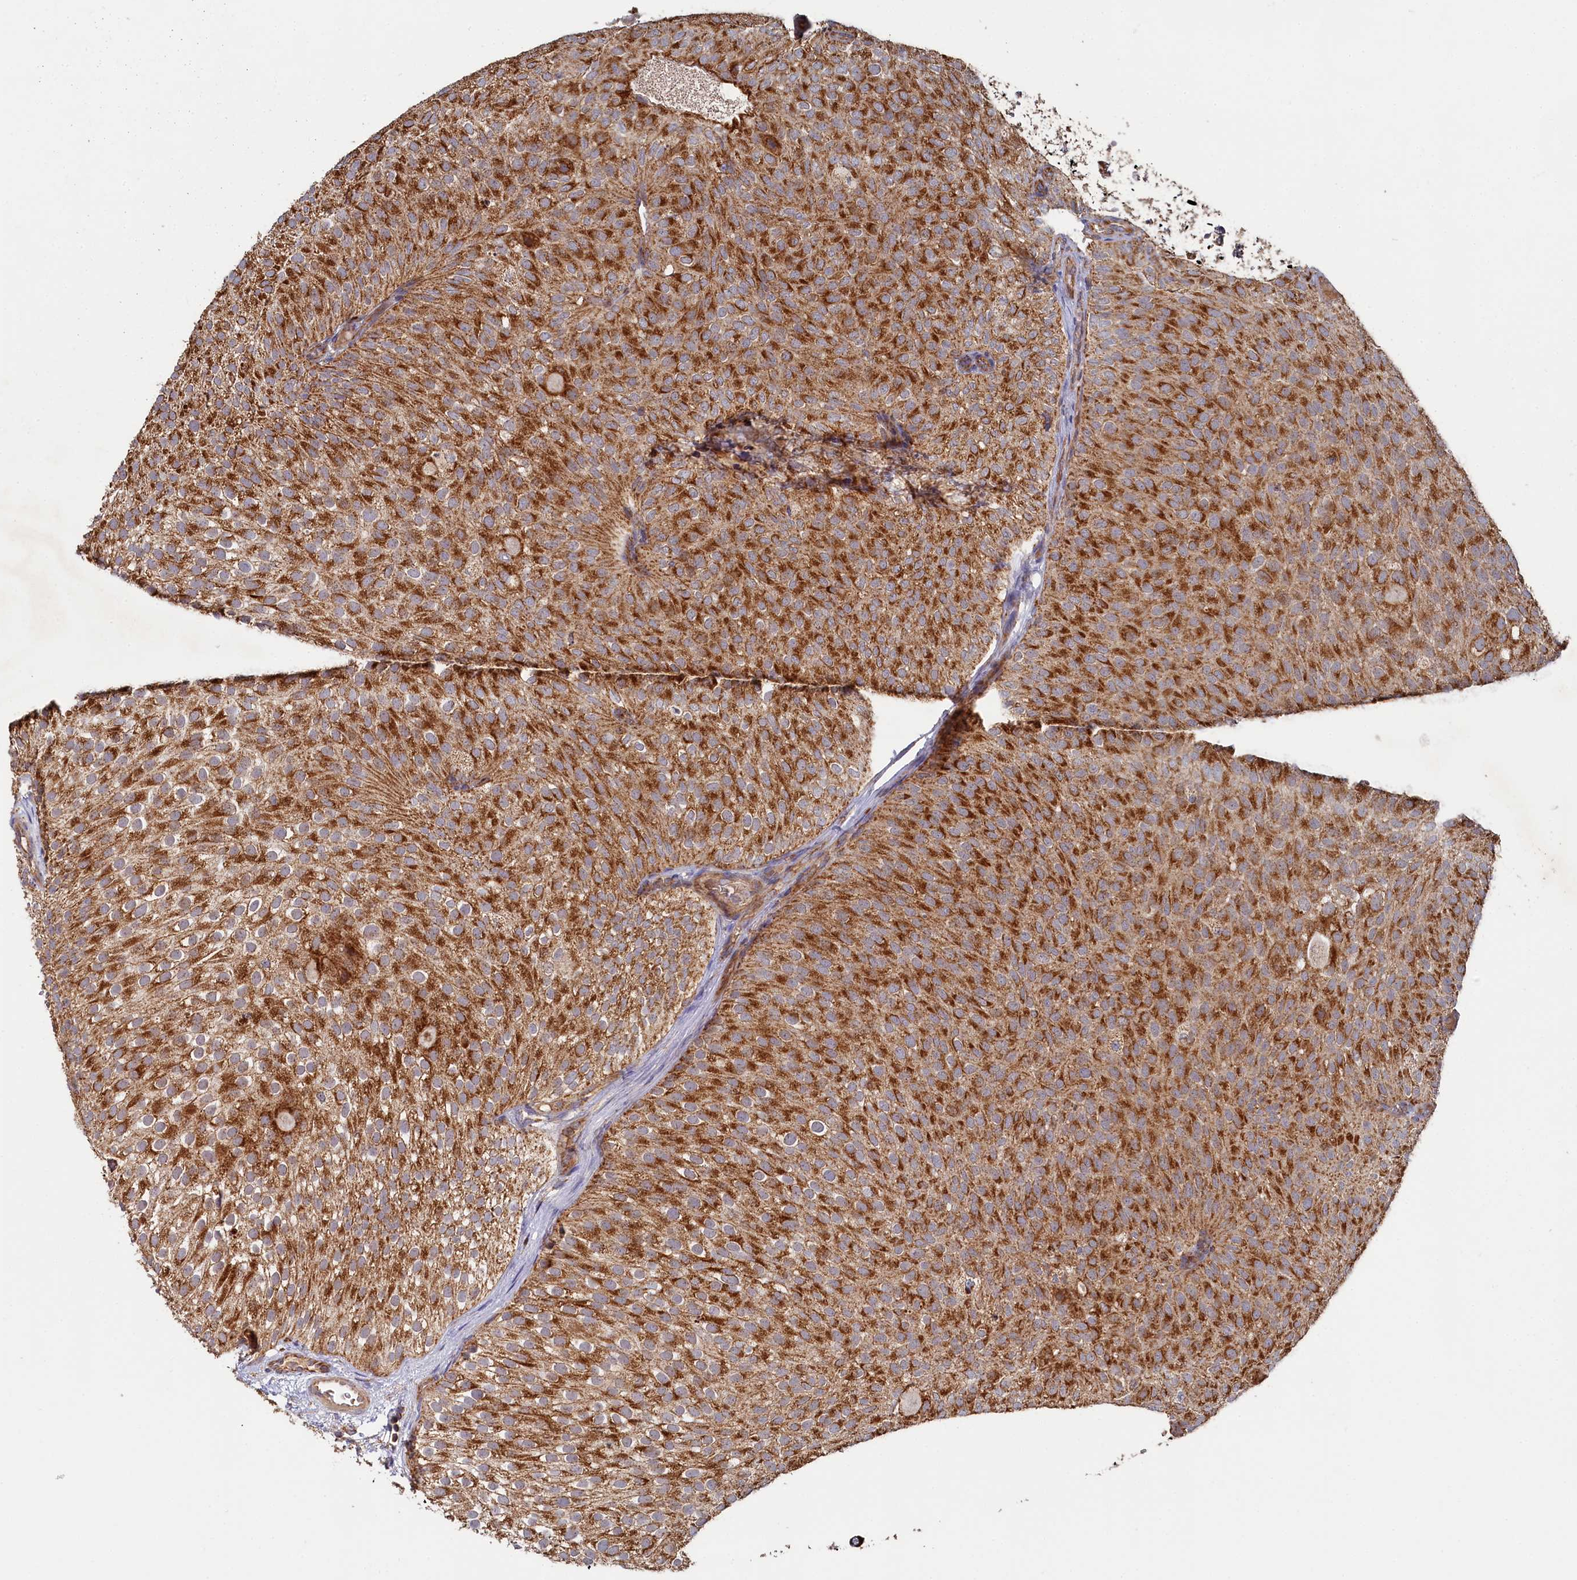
{"staining": {"intensity": "moderate", "quantity": ">75%", "location": "cytoplasmic/membranous"}, "tissue": "urothelial cancer", "cell_type": "Tumor cells", "image_type": "cancer", "snomed": [{"axis": "morphology", "description": "Urothelial carcinoma, Low grade"}, {"axis": "topography", "description": "Urinary bladder"}], "caption": "Urothelial carcinoma (low-grade) tissue demonstrates moderate cytoplasmic/membranous staining in about >75% of tumor cells, visualized by immunohistochemistry.", "gene": "HAUS2", "patient": {"sex": "male", "age": 78}}